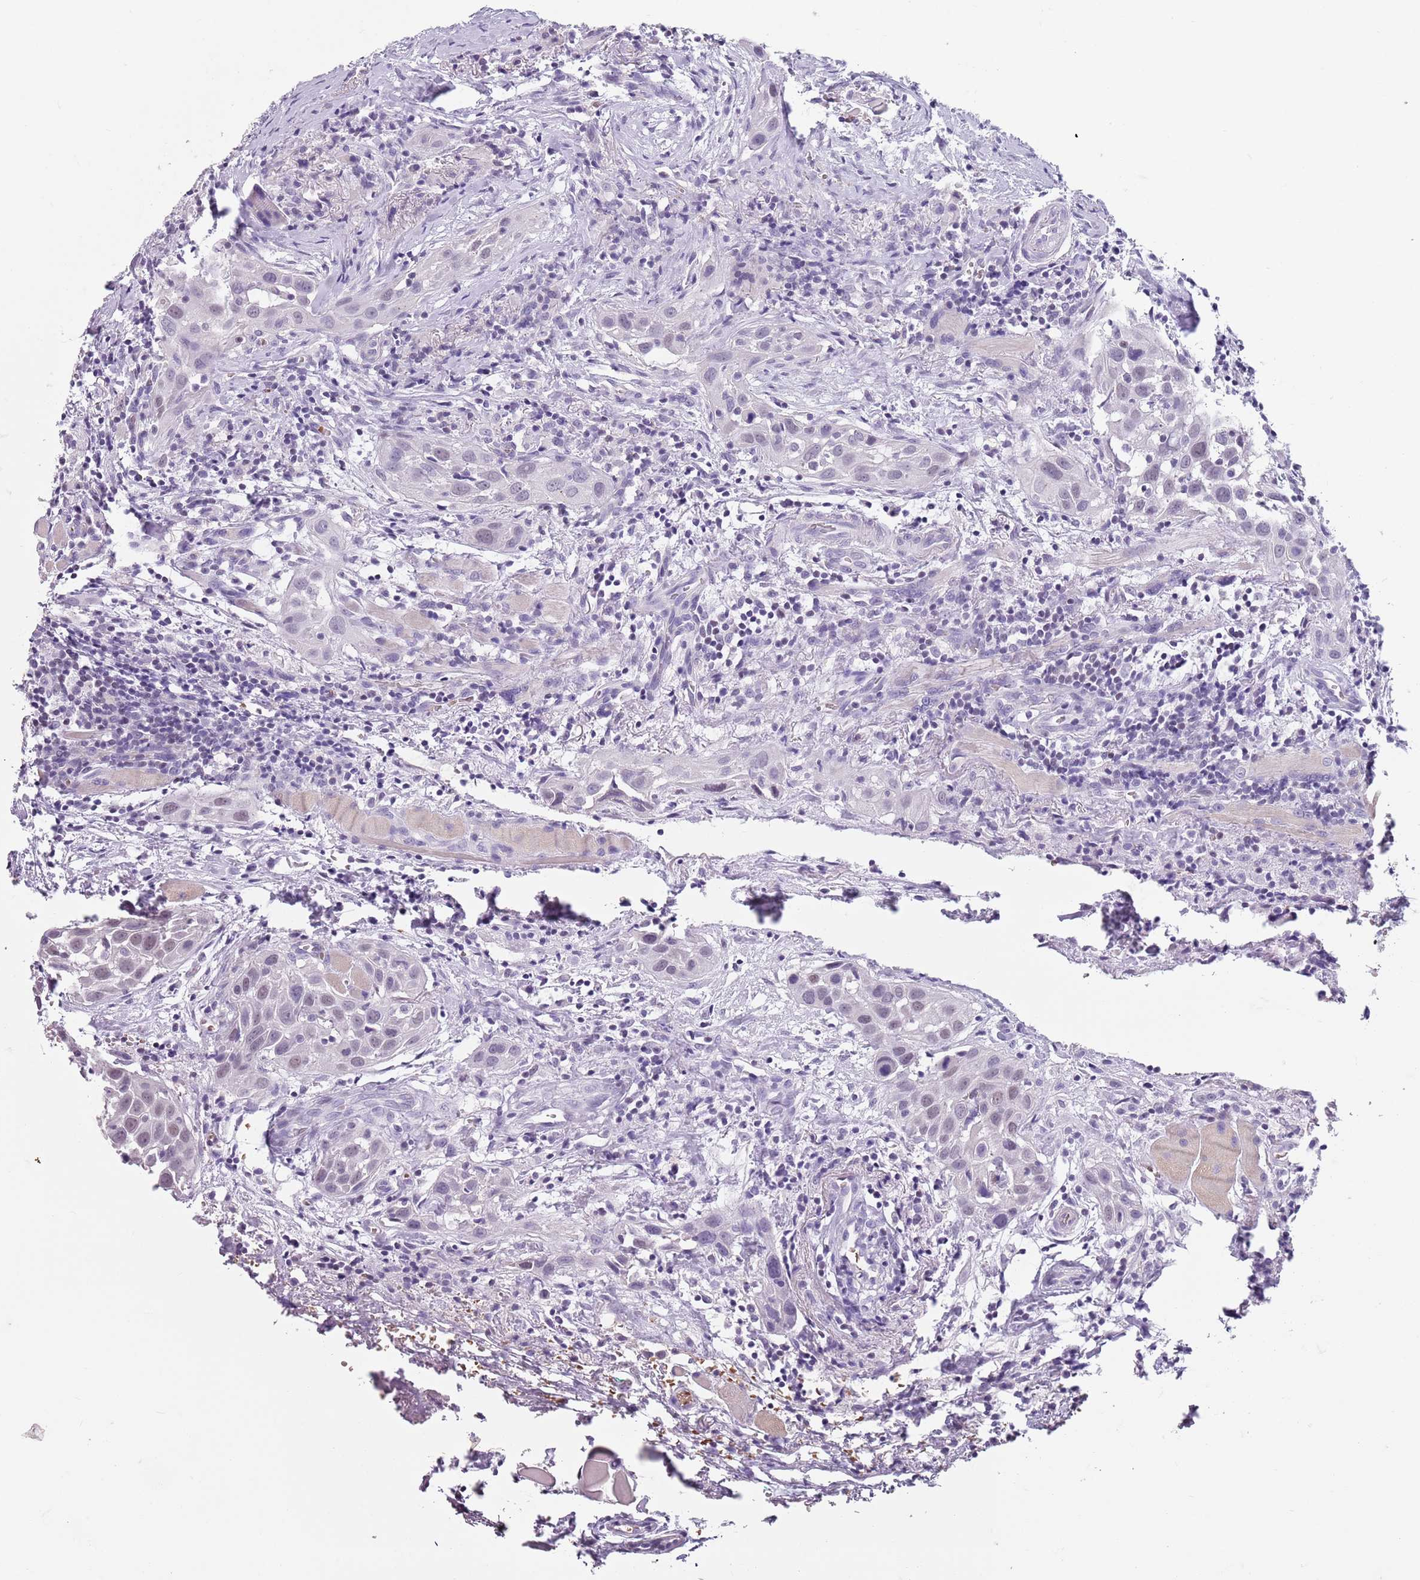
{"staining": {"intensity": "weak", "quantity": "<25%", "location": "nuclear"}, "tissue": "head and neck cancer", "cell_type": "Tumor cells", "image_type": "cancer", "snomed": [{"axis": "morphology", "description": "Squamous cell carcinoma, NOS"}, {"axis": "topography", "description": "Oral tissue"}, {"axis": "topography", "description": "Head-Neck"}], "caption": "Human head and neck cancer (squamous cell carcinoma) stained for a protein using immunohistochemistry (IHC) exhibits no staining in tumor cells.", "gene": "SPESP1", "patient": {"sex": "female", "age": 50}}